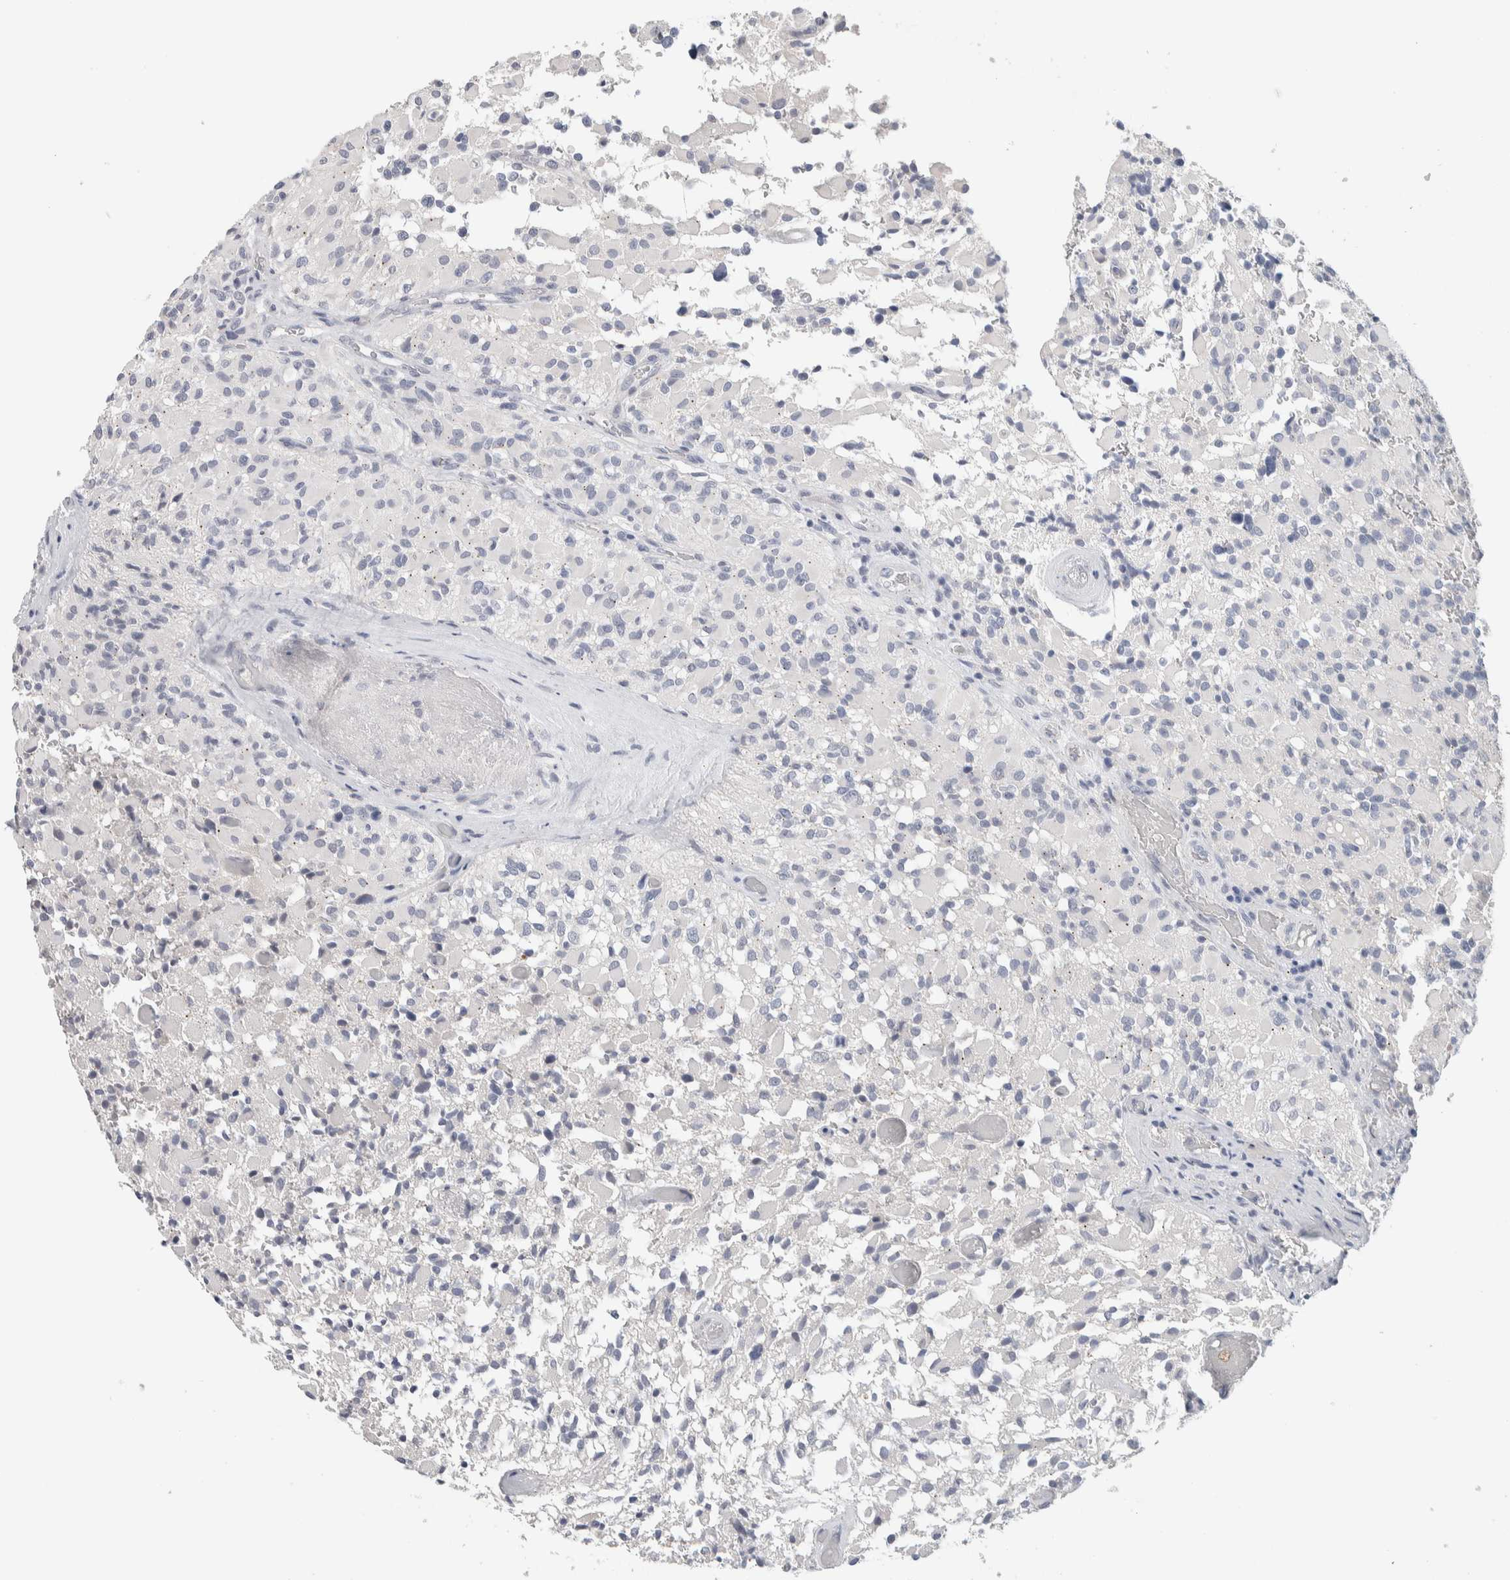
{"staining": {"intensity": "negative", "quantity": "none", "location": "none"}, "tissue": "glioma", "cell_type": "Tumor cells", "image_type": "cancer", "snomed": [{"axis": "morphology", "description": "Glioma, malignant, High grade"}, {"axis": "topography", "description": "Brain"}], "caption": "Immunohistochemical staining of human malignant glioma (high-grade) shows no significant staining in tumor cells. The staining was performed using DAB (3,3'-diaminobenzidine) to visualize the protein expression in brown, while the nuclei were stained in blue with hematoxylin (Magnification: 20x).", "gene": "SCN2A", "patient": {"sex": "male", "age": 71}}